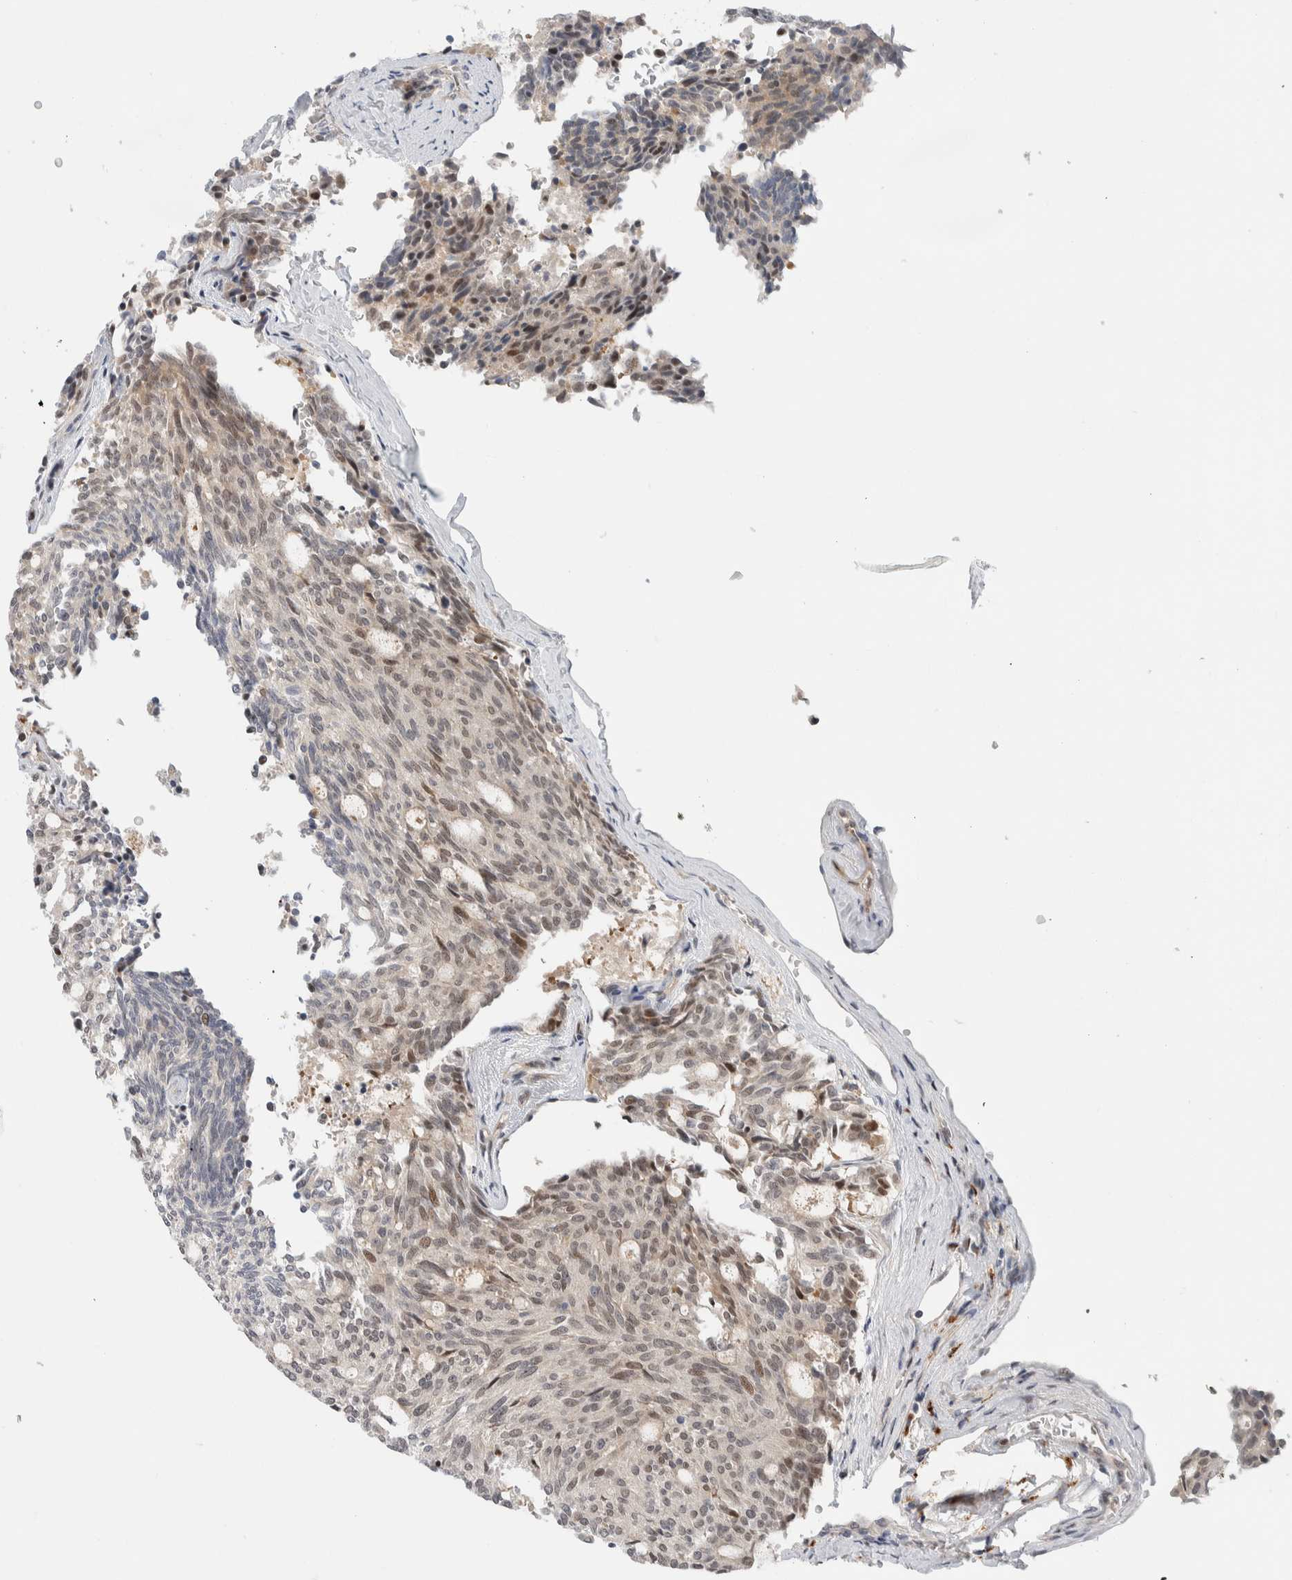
{"staining": {"intensity": "weak", "quantity": "25%-75%", "location": "nuclear"}, "tissue": "carcinoid", "cell_type": "Tumor cells", "image_type": "cancer", "snomed": [{"axis": "morphology", "description": "Carcinoid, malignant, NOS"}, {"axis": "topography", "description": "Pancreas"}], "caption": "Carcinoid stained with DAB immunohistochemistry (IHC) exhibits low levels of weak nuclear expression in about 25%-75% of tumor cells.", "gene": "NCR3LG1", "patient": {"sex": "female", "age": 54}}